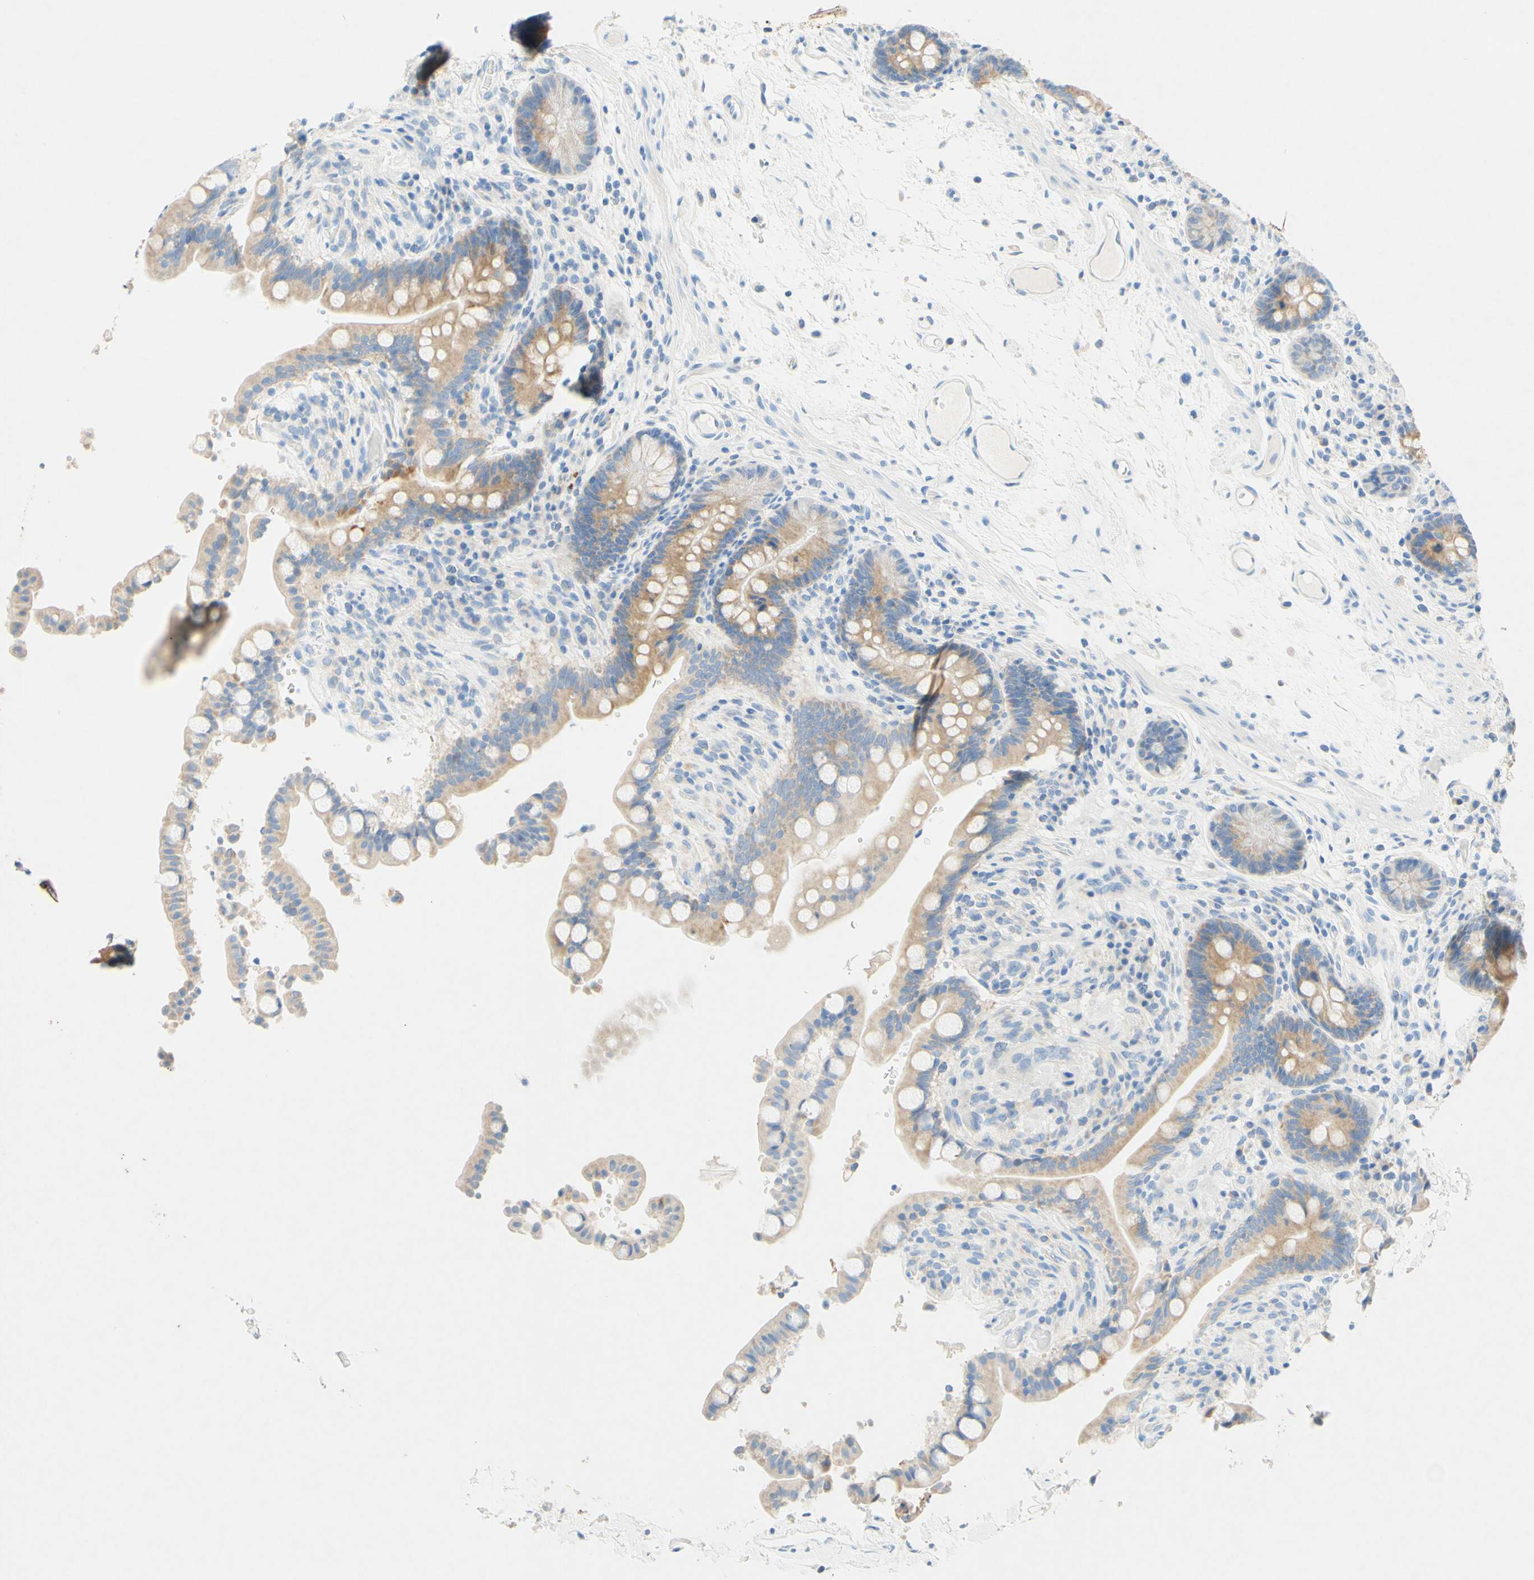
{"staining": {"intensity": "negative", "quantity": "none", "location": "none"}, "tissue": "colon", "cell_type": "Endothelial cells", "image_type": "normal", "snomed": [{"axis": "morphology", "description": "Normal tissue, NOS"}, {"axis": "topography", "description": "Colon"}], "caption": "Image shows no significant protein staining in endothelial cells of normal colon. Nuclei are stained in blue.", "gene": "SLC46A1", "patient": {"sex": "male", "age": 14}}